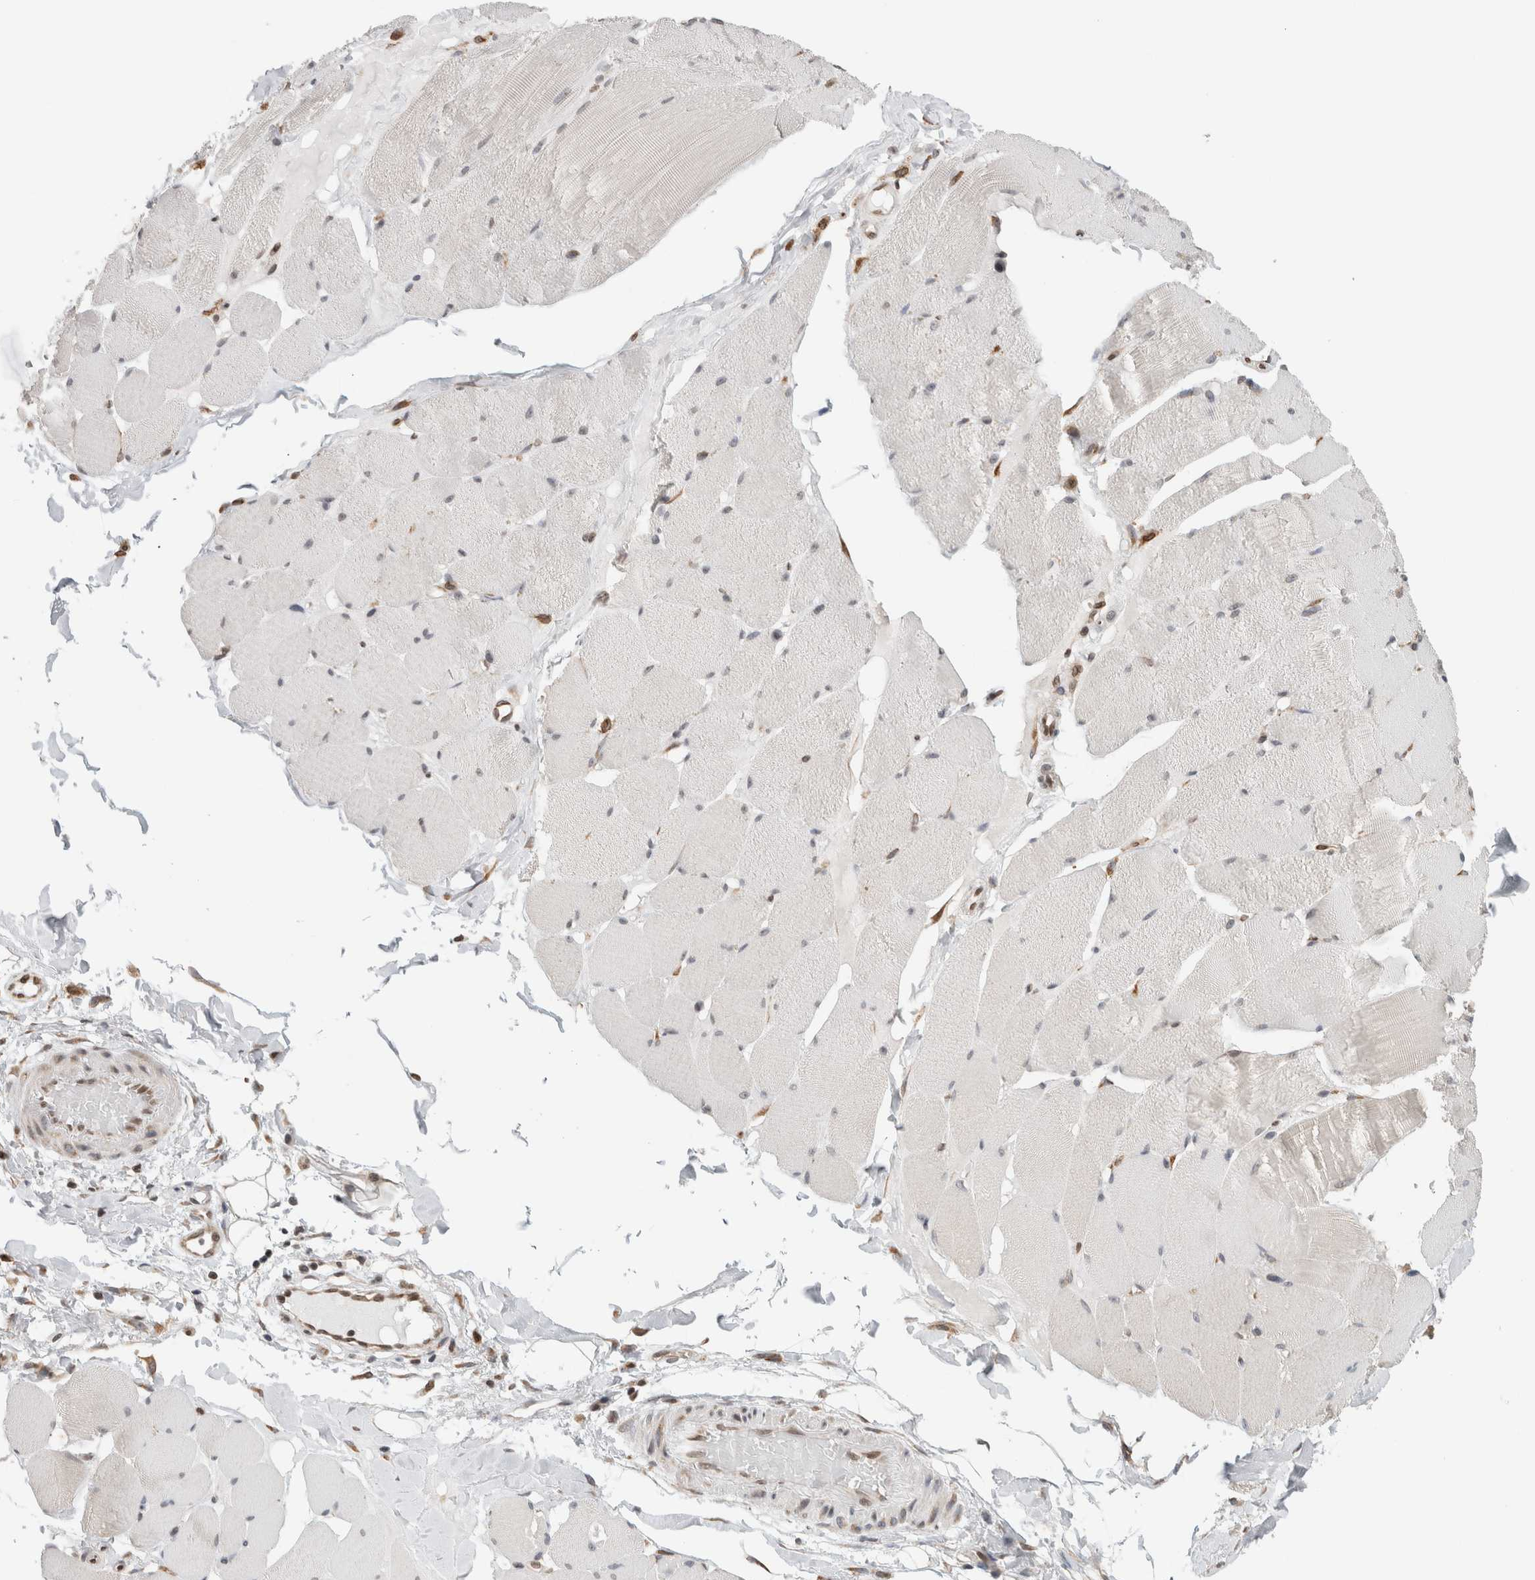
{"staining": {"intensity": "negative", "quantity": "none", "location": "none"}, "tissue": "skeletal muscle", "cell_type": "Myocytes", "image_type": "normal", "snomed": [{"axis": "morphology", "description": "Normal tissue, NOS"}, {"axis": "topography", "description": "Skin"}, {"axis": "topography", "description": "Skeletal muscle"}], "caption": "Skeletal muscle stained for a protein using immunohistochemistry (IHC) reveals no positivity myocytes.", "gene": "RBMX2", "patient": {"sex": "male", "age": 83}}